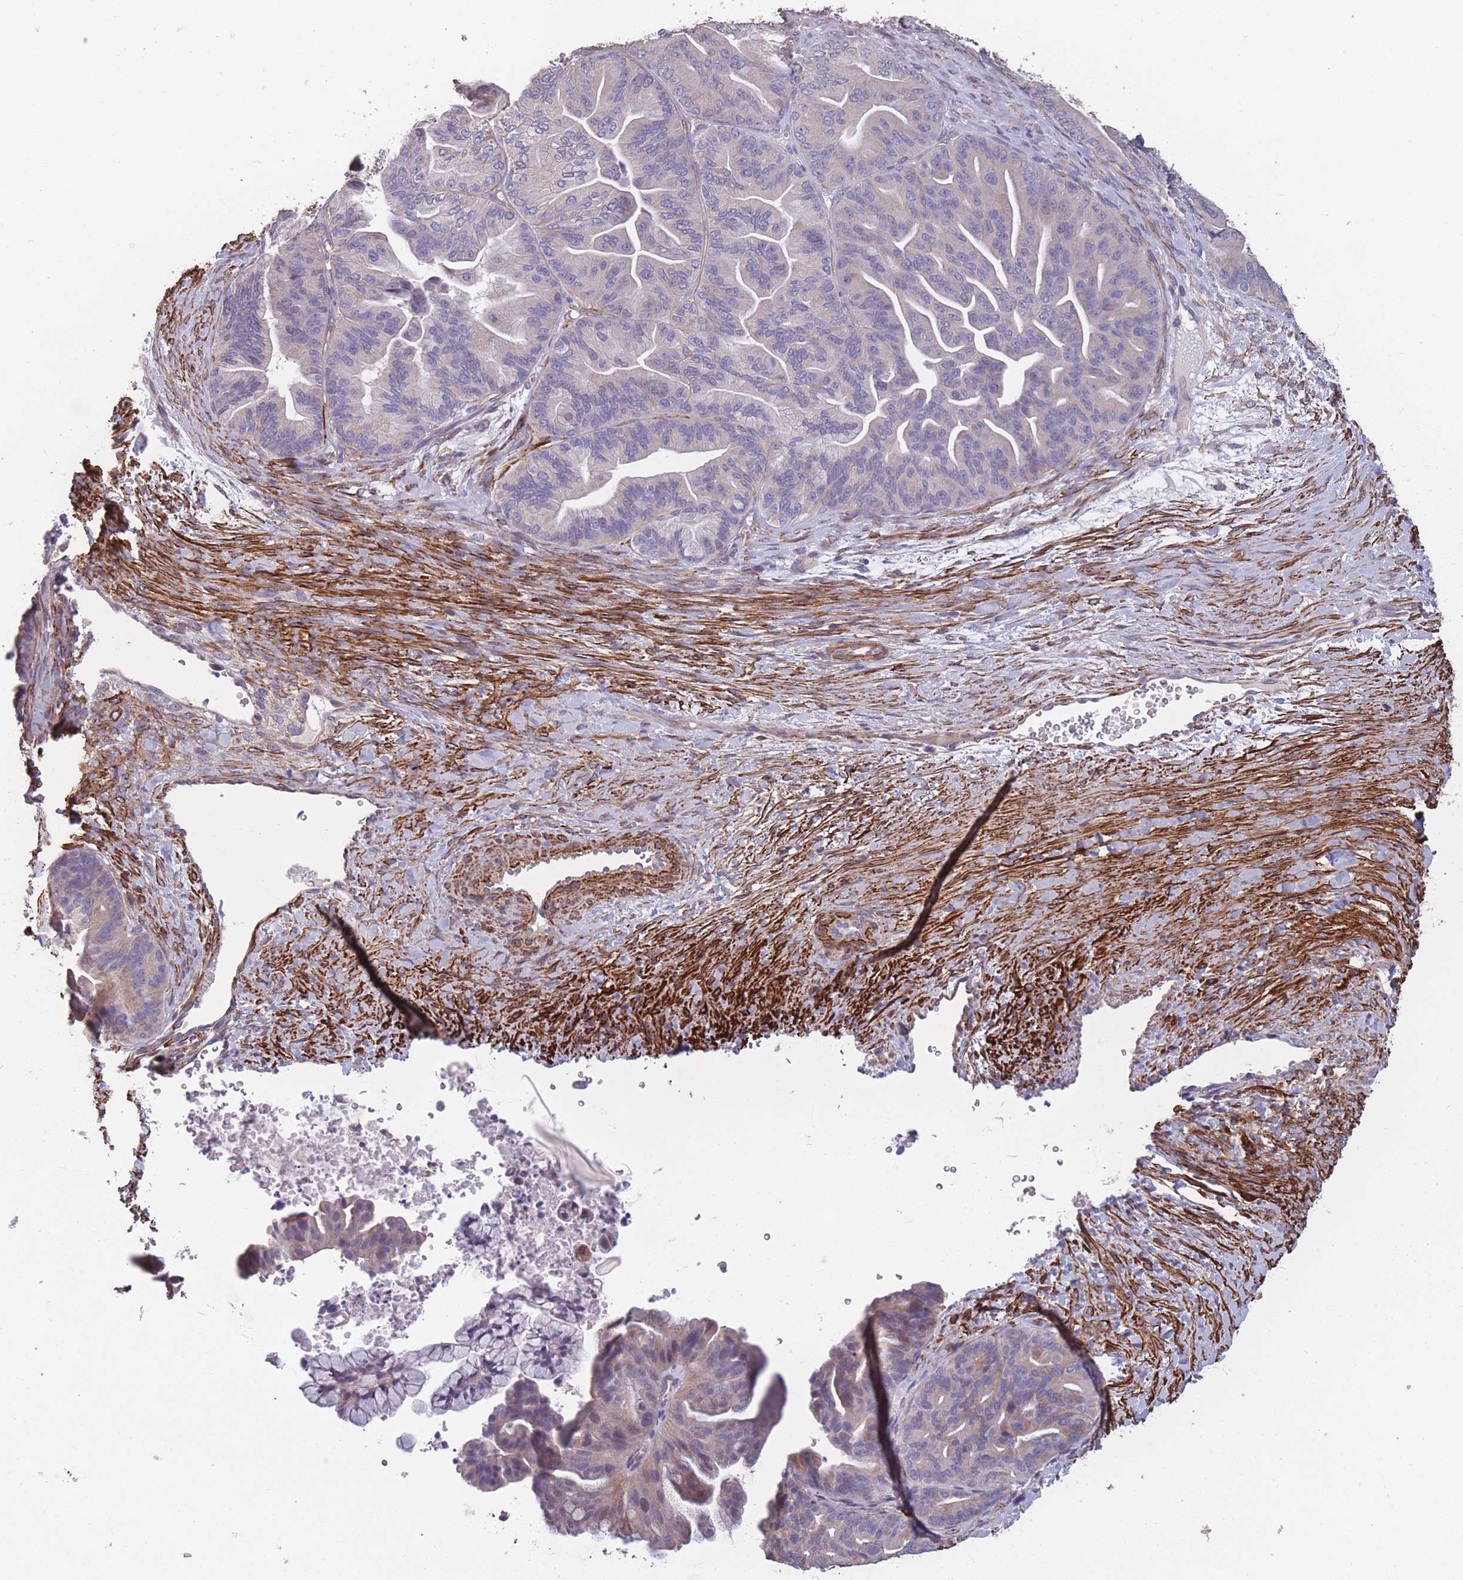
{"staining": {"intensity": "weak", "quantity": "<25%", "location": "cytoplasmic/membranous"}, "tissue": "ovarian cancer", "cell_type": "Tumor cells", "image_type": "cancer", "snomed": [{"axis": "morphology", "description": "Cystadenocarcinoma, mucinous, NOS"}, {"axis": "topography", "description": "Ovary"}], "caption": "The micrograph shows no staining of tumor cells in mucinous cystadenocarcinoma (ovarian). (DAB (3,3'-diaminobenzidine) IHC with hematoxylin counter stain).", "gene": "TOMM40L", "patient": {"sex": "female", "age": 67}}